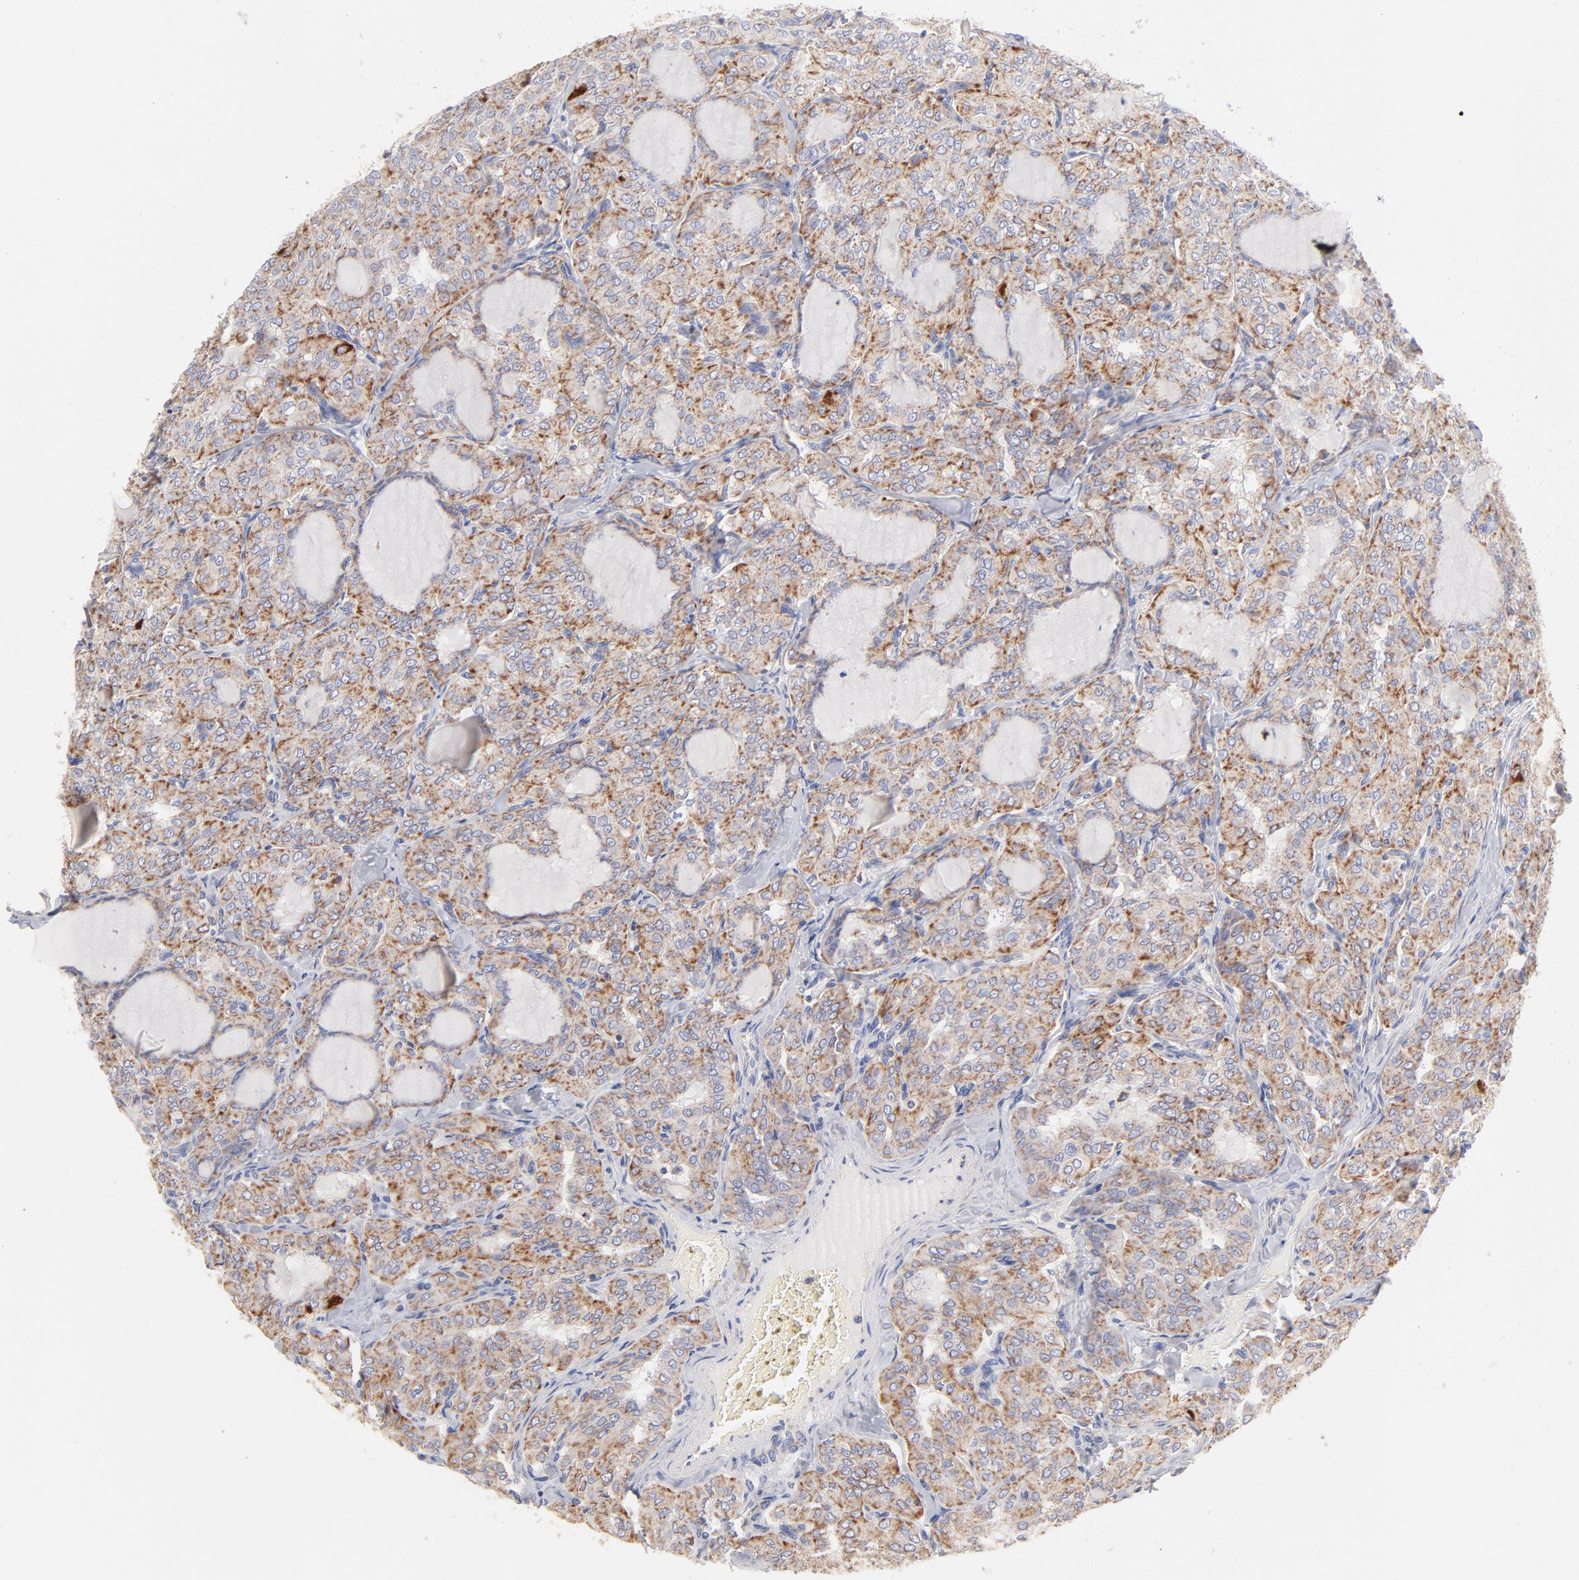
{"staining": {"intensity": "weak", "quantity": ">75%", "location": "cytoplasmic/membranous"}, "tissue": "thyroid cancer", "cell_type": "Tumor cells", "image_type": "cancer", "snomed": [{"axis": "morphology", "description": "Papillary adenocarcinoma, NOS"}, {"axis": "topography", "description": "Thyroid gland"}], "caption": "A low amount of weak cytoplasmic/membranous positivity is present in approximately >75% of tumor cells in thyroid papillary adenocarcinoma tissue. Immunohistochemistry (ihc) stains the protein in brown and the nuclei are stained blue.", "gene": "TIMM8A", "patient": {"sex": "male", "age": 20}}